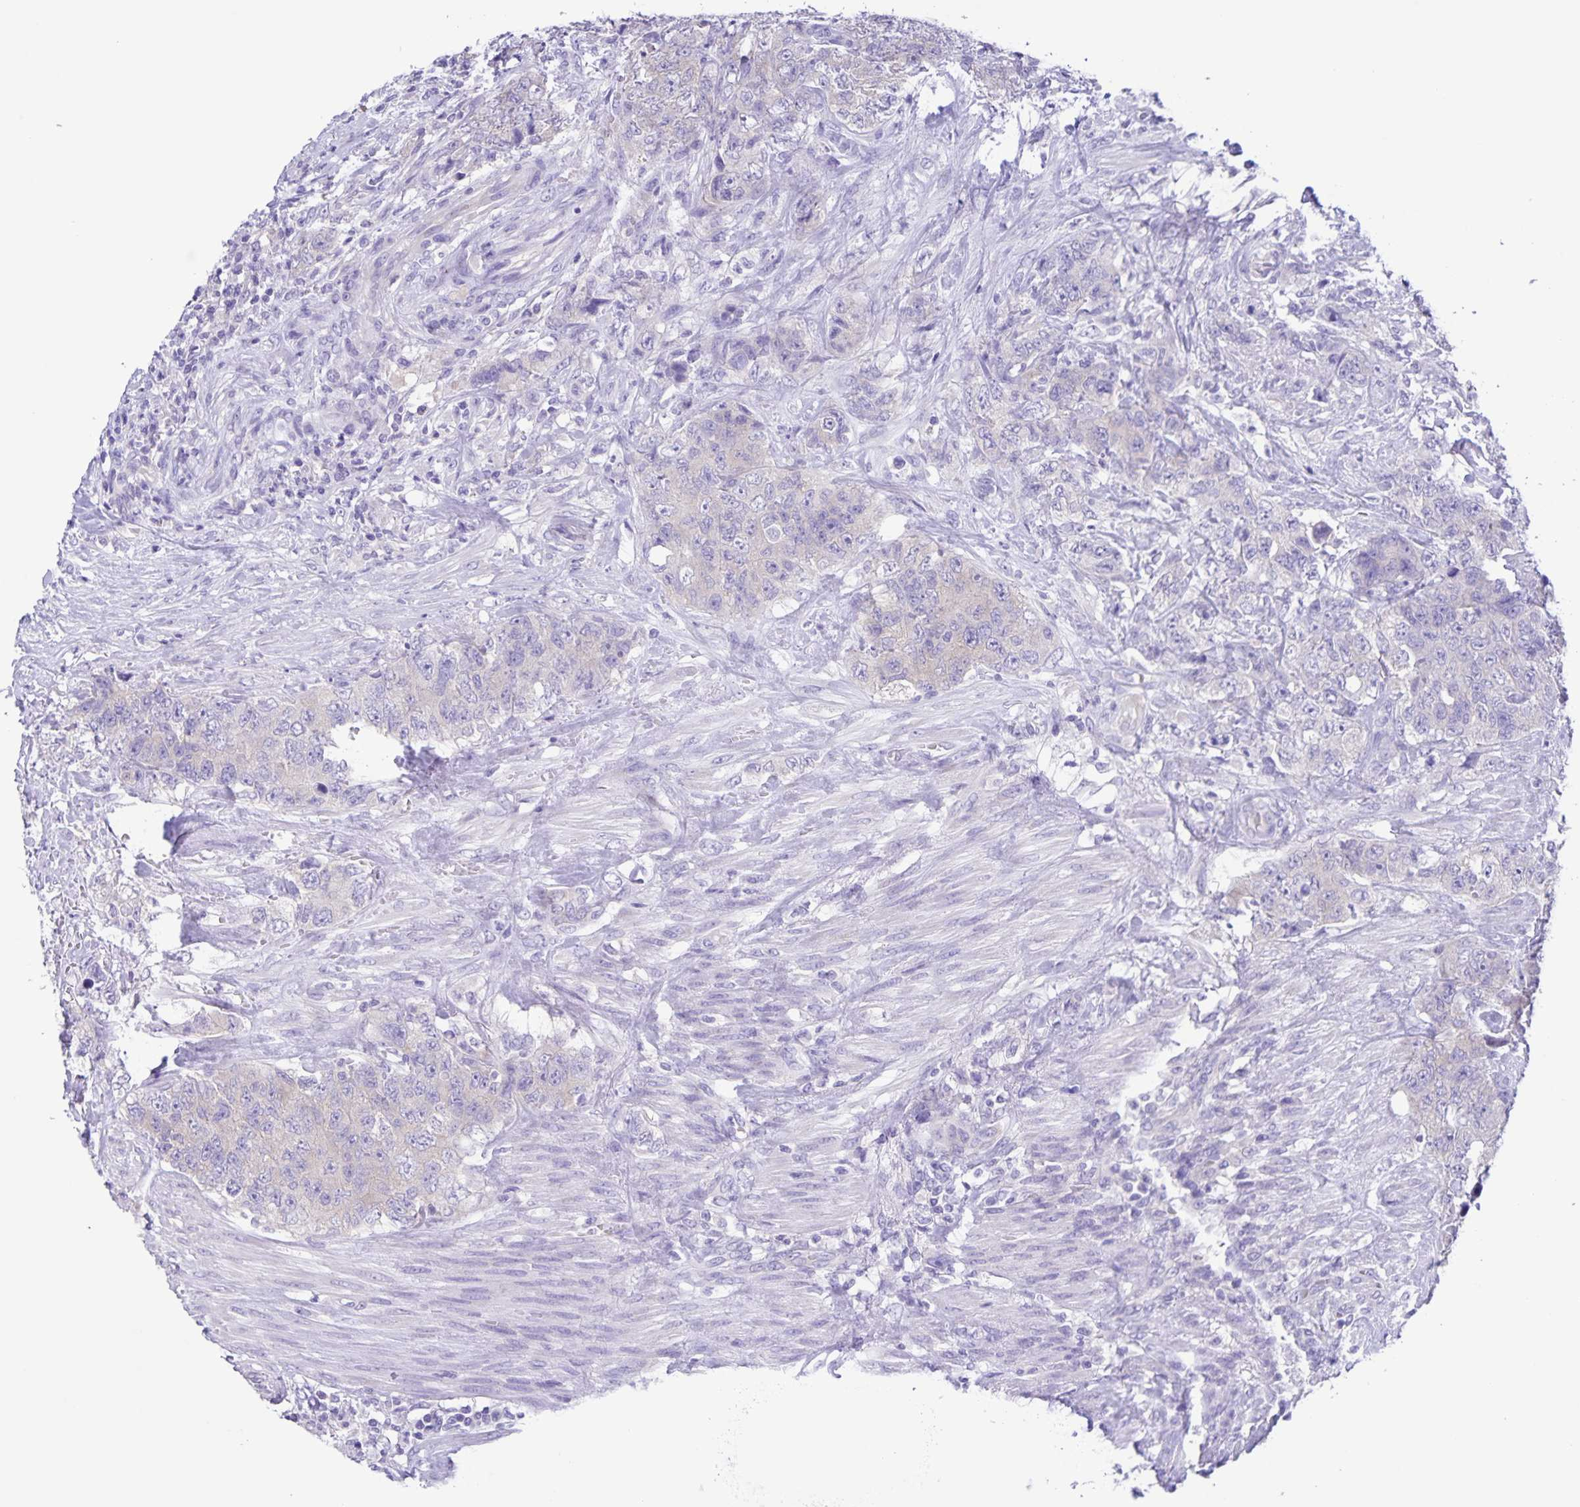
{"staining": {"intensity": "negative", "quantity": "none", "location": "none"}, "tissue": "urothelial cancer", "cell_type": "Tumor cells", "image_type": "cancer", "snomed": [{"axis": "morphology", "description": "Urothelial carcinoma, High grade"}, {"axis": "topography", "description": "Urinary bladder"}], "caption": "Photomicrograph shows no significant protein staining in tumor cells of urothelial cancer.", "gene": "CAPSL", "patient": {"sex": "female", "age": 78}}